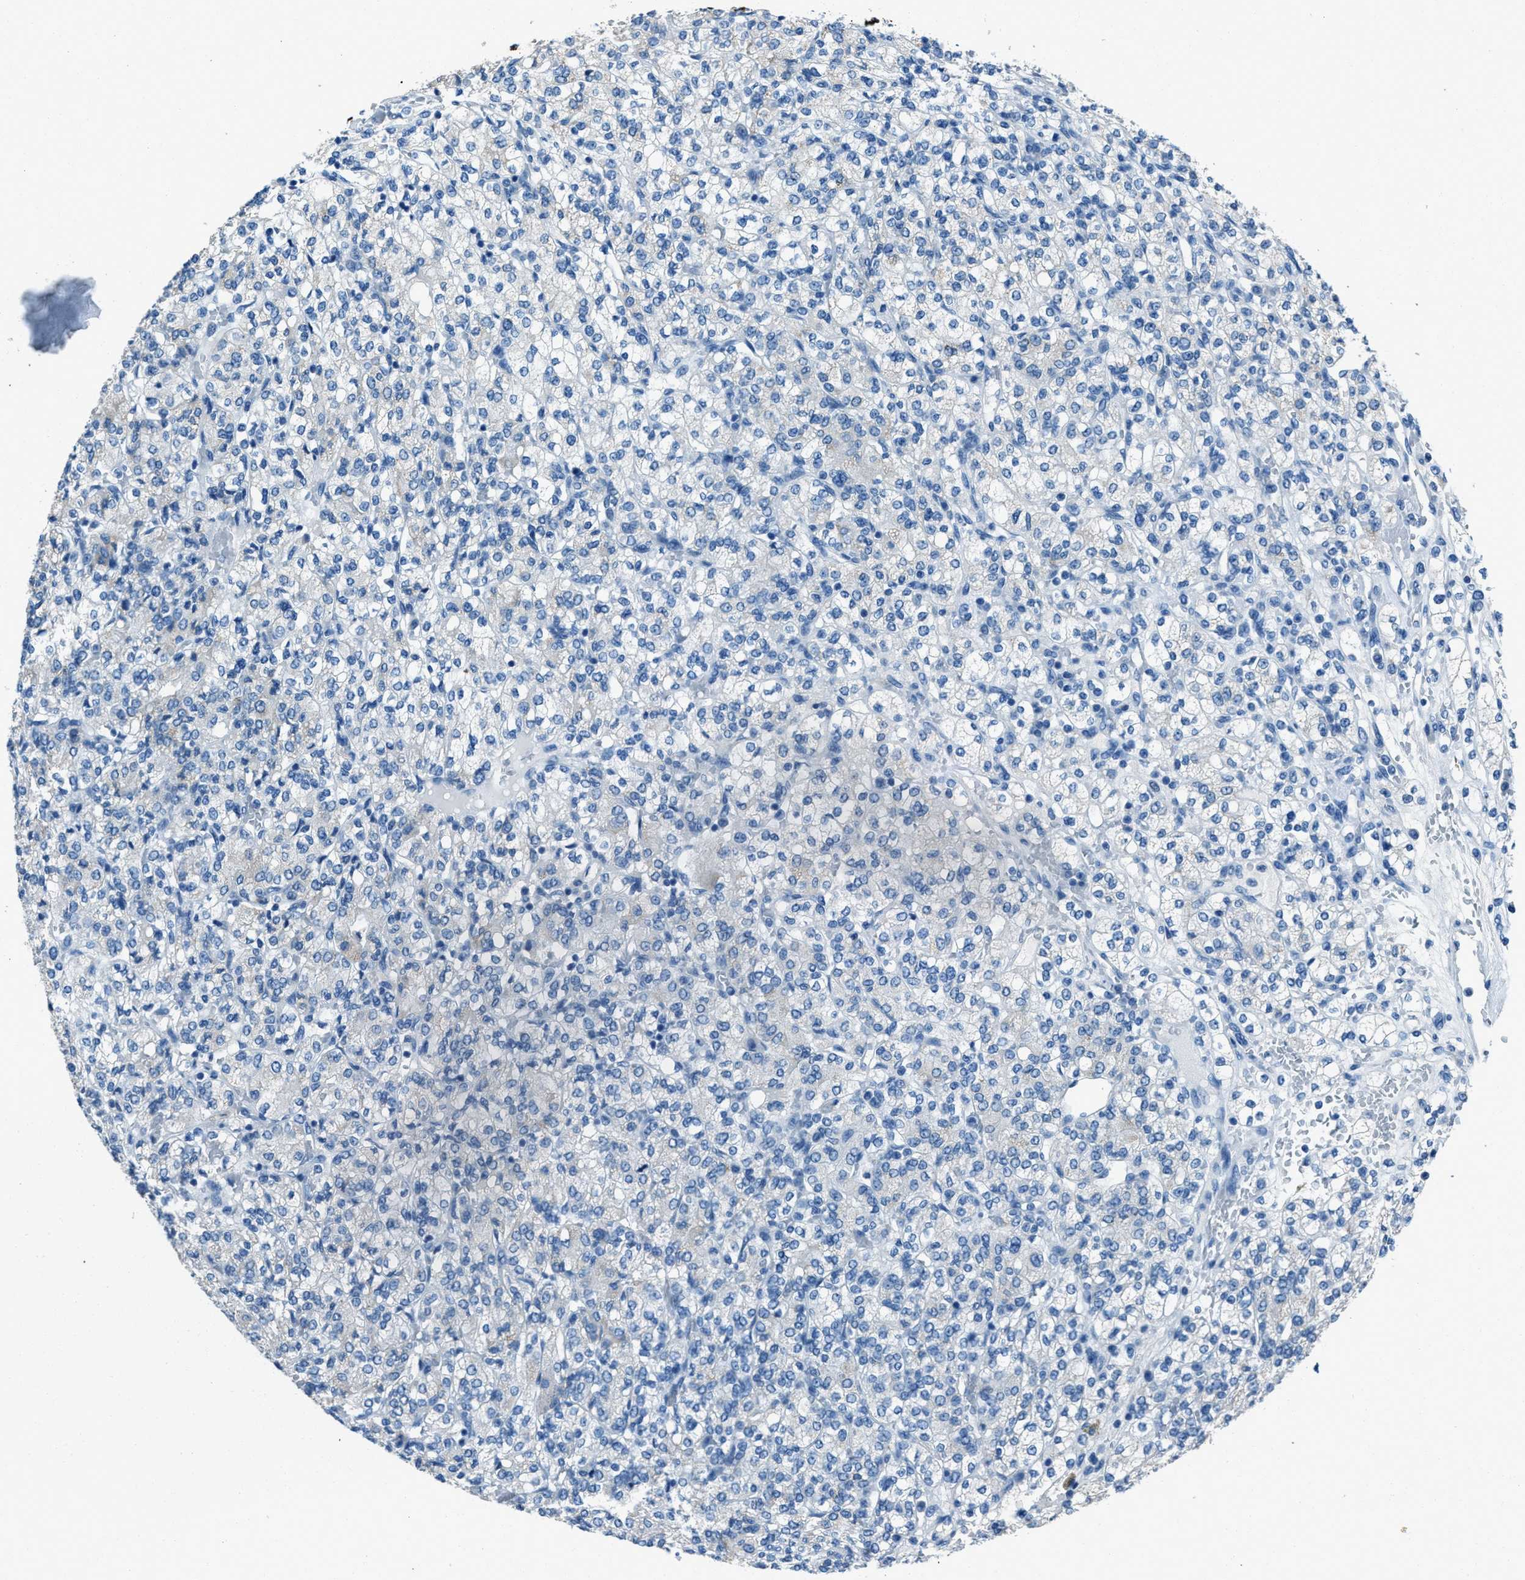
{"staining": {"intensity": "negative", "quantity": "none", "location": "none"}, "tissue": "renal cancer", "cell_type": "Tumor cells", "image_type": "cancer", "snomed": [{"axis": "morphology", "description": "Adenocarcinoma, NOS"}, {"axis": "topography", "description": "Kidney"}], "caption": "High magnification brightfield microscopy of renal cancer (adenocarcinoma) stained with DAB (brown) and counterstained with hematoxylin (blue): tumor cells show no significant positivity.", "gene": "AMACR", "patient": {"sex": "male", "age": 77}}